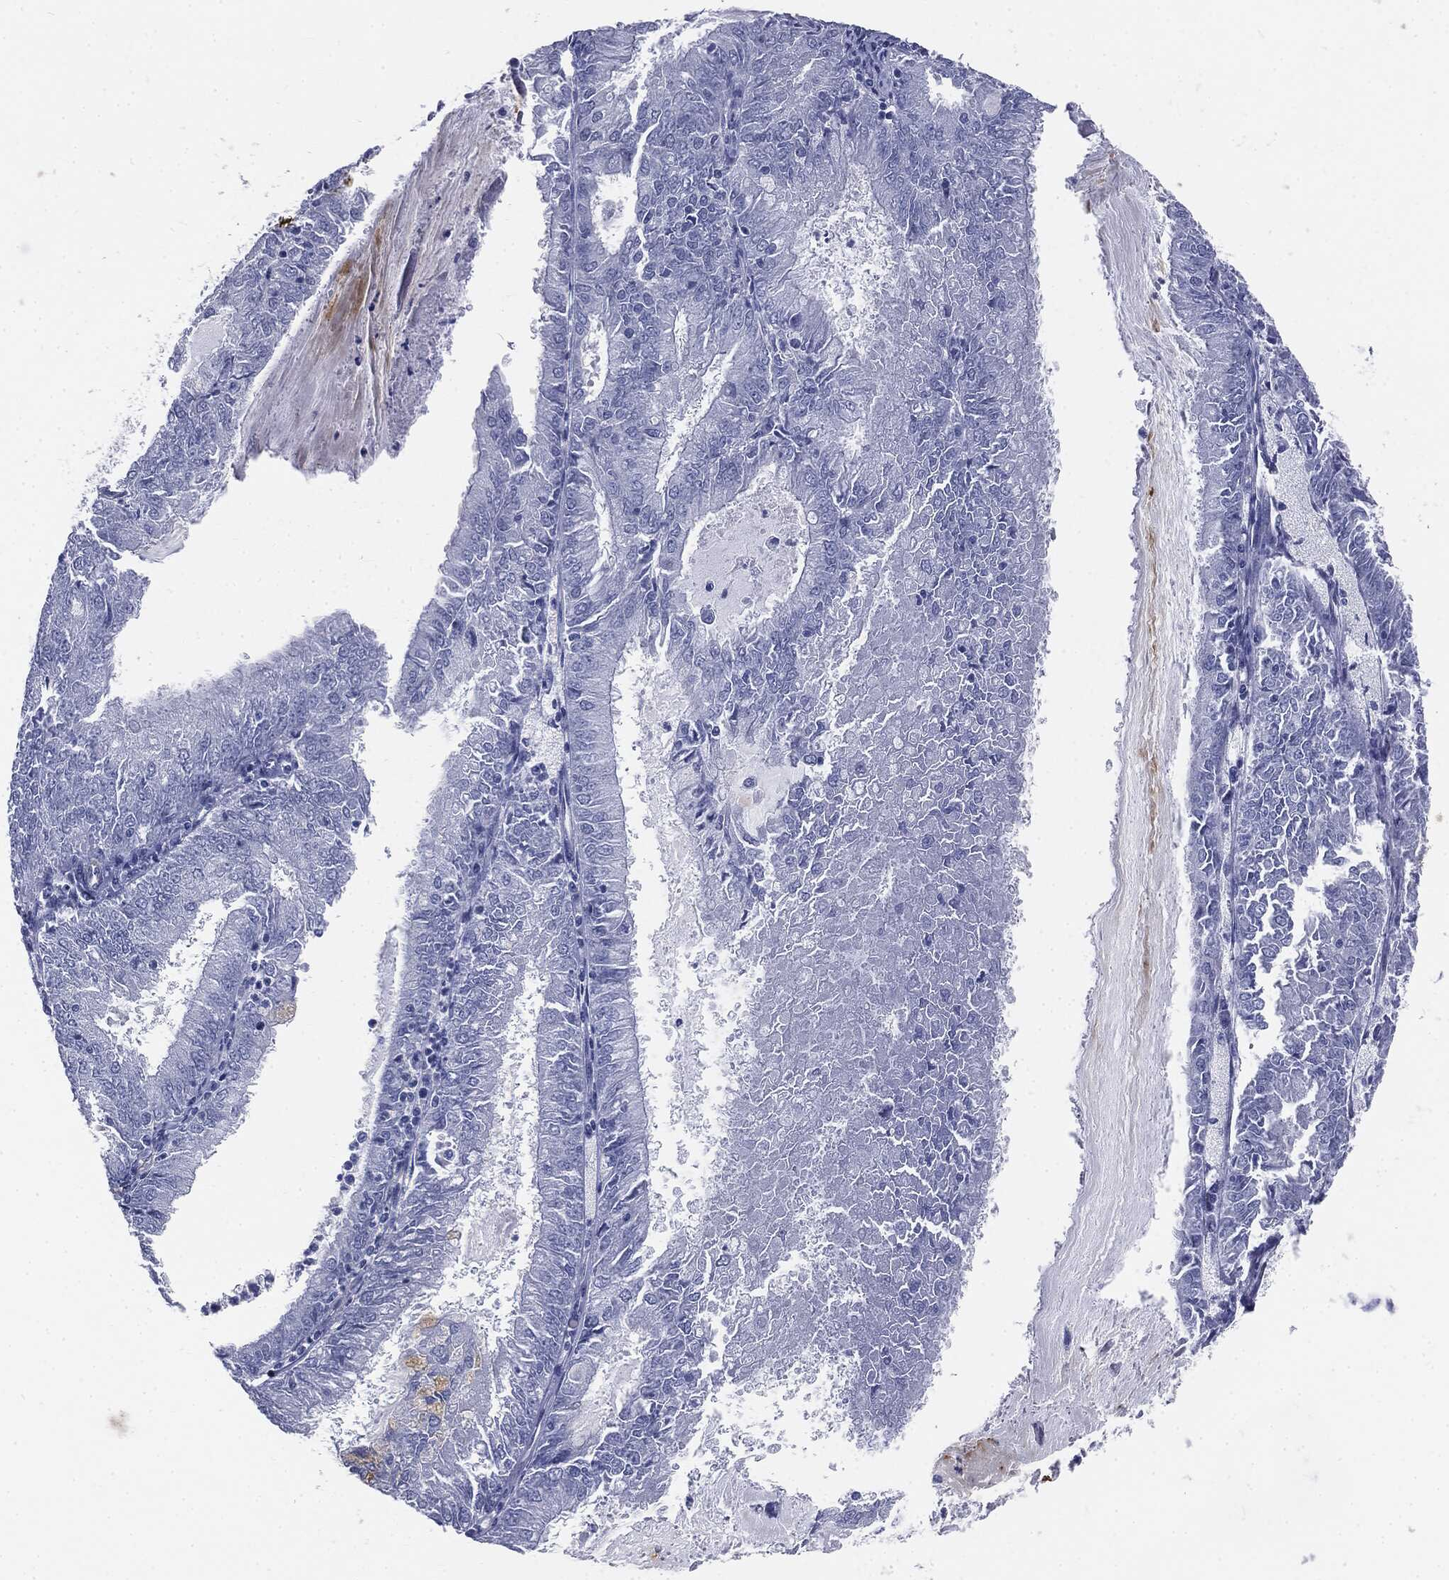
{"staining": {"intensity": "negative", "quantity": "none", "location": "none"}, "tissue": "endometrial cancer", "cell_type": "Tumor cells", "image_type": "cancer", "snomed": [{"axis": "morphology", "description": "Adenocarcinoma, NOS"}, {"axis": "topography", "description": "Endometrium"}], "caption": "There is no significant positivity in tumor cells of adenocarcinoma (endometrial). The staining is performed using DAB brown chromogen with nuclei counter-stained in using hematoxylin.", "gene": "MUC5AC", "patient": {"sex": "female", "age": 57}}